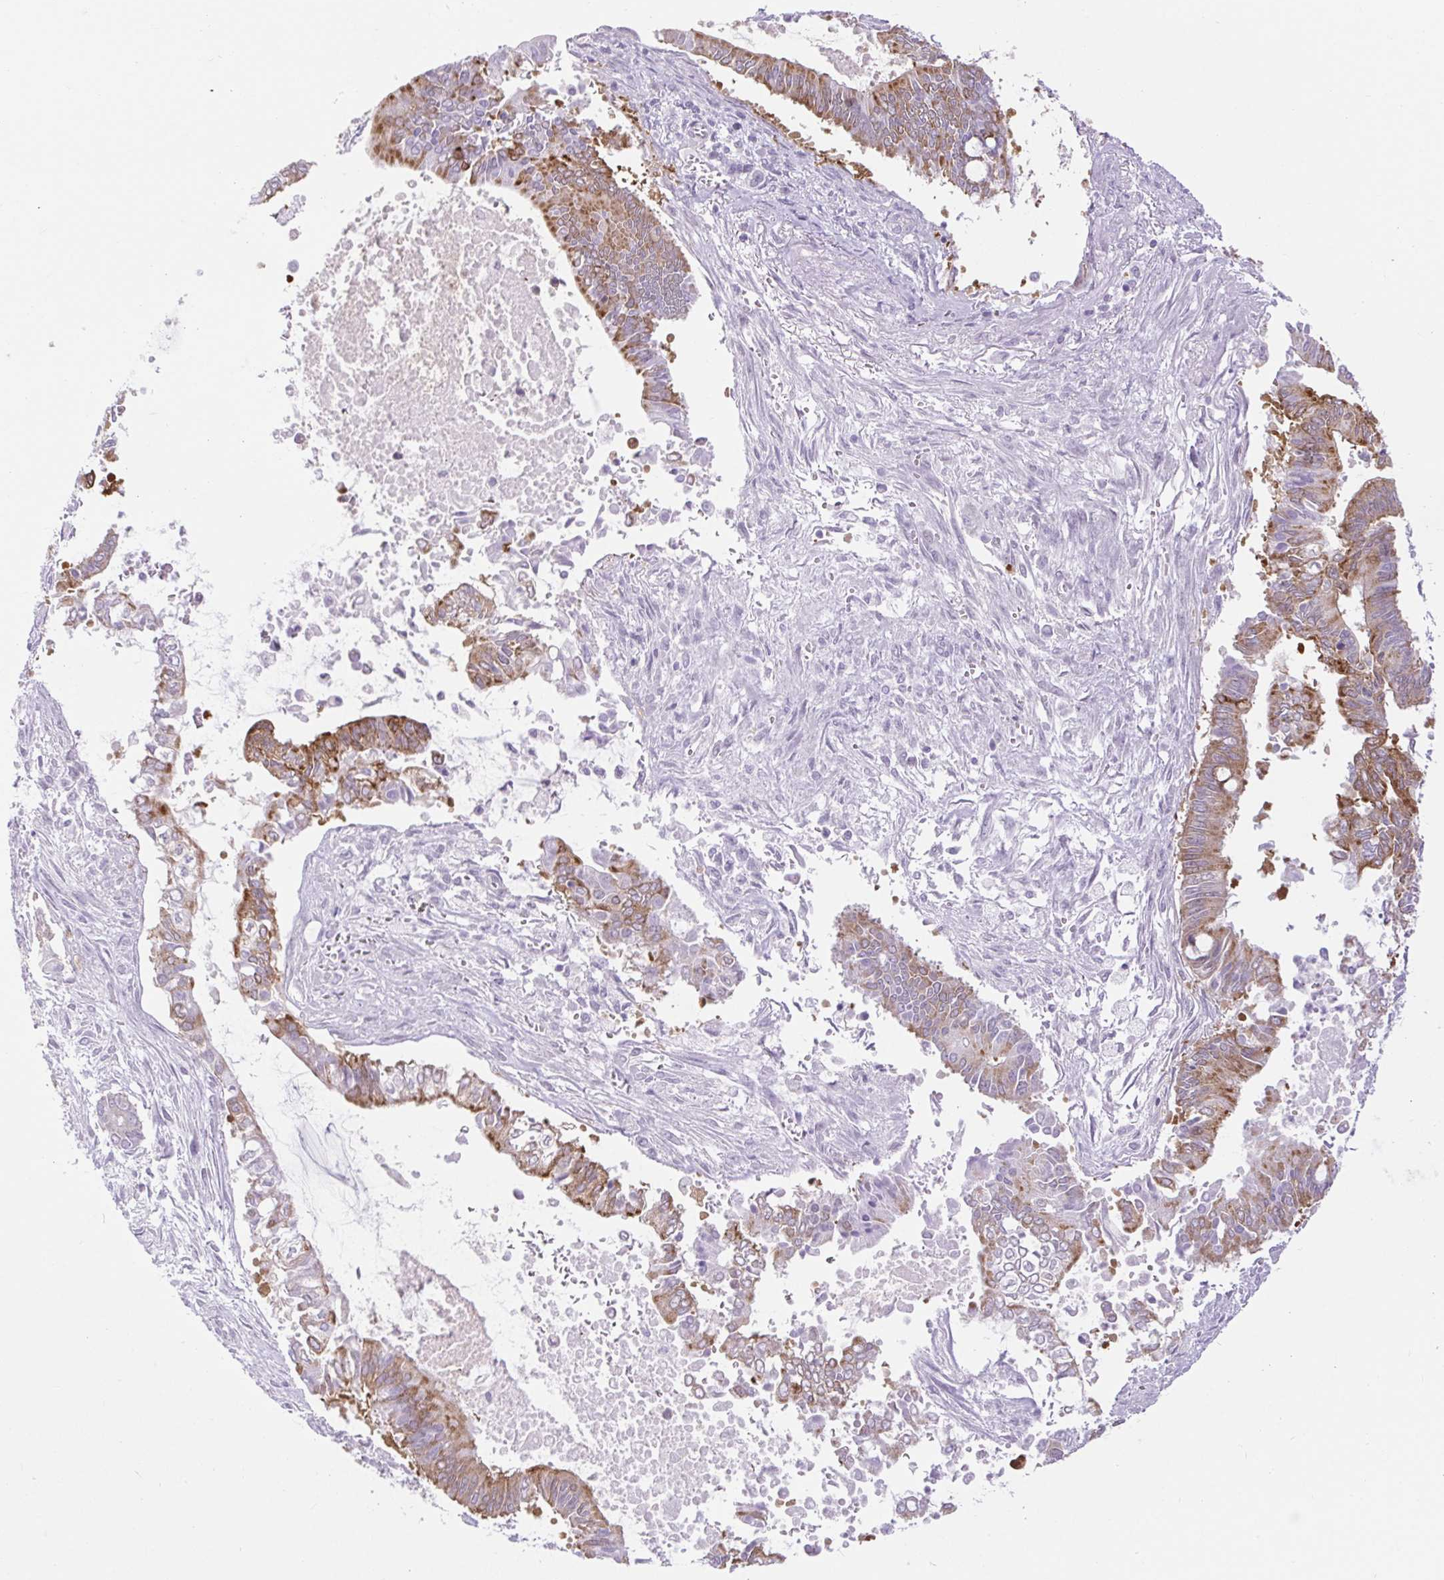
{"staining": {"intensity": "moderate", "quantity": "25%-75%", "location": "cytoplasmic/membranous"}, "tissue": "pancreatic cancer", "cell_type": "Tumor cells", "image_type": "cancer", "snomed": [{"axis": "morphology", "description": "Adenocarcinoma, NOS"}, {"axis": "topography", "description": "Pancreas"}], "caption": "Adenocarcinoma (pancreatic) was stained to show a protein in brown. There is medium levels of moderate cytoplasmic/membranous positivity in approximately 25%-75% of tumor cells.", "gene": "BCAS1", "patient": {"sex": "male", "age": 68}}